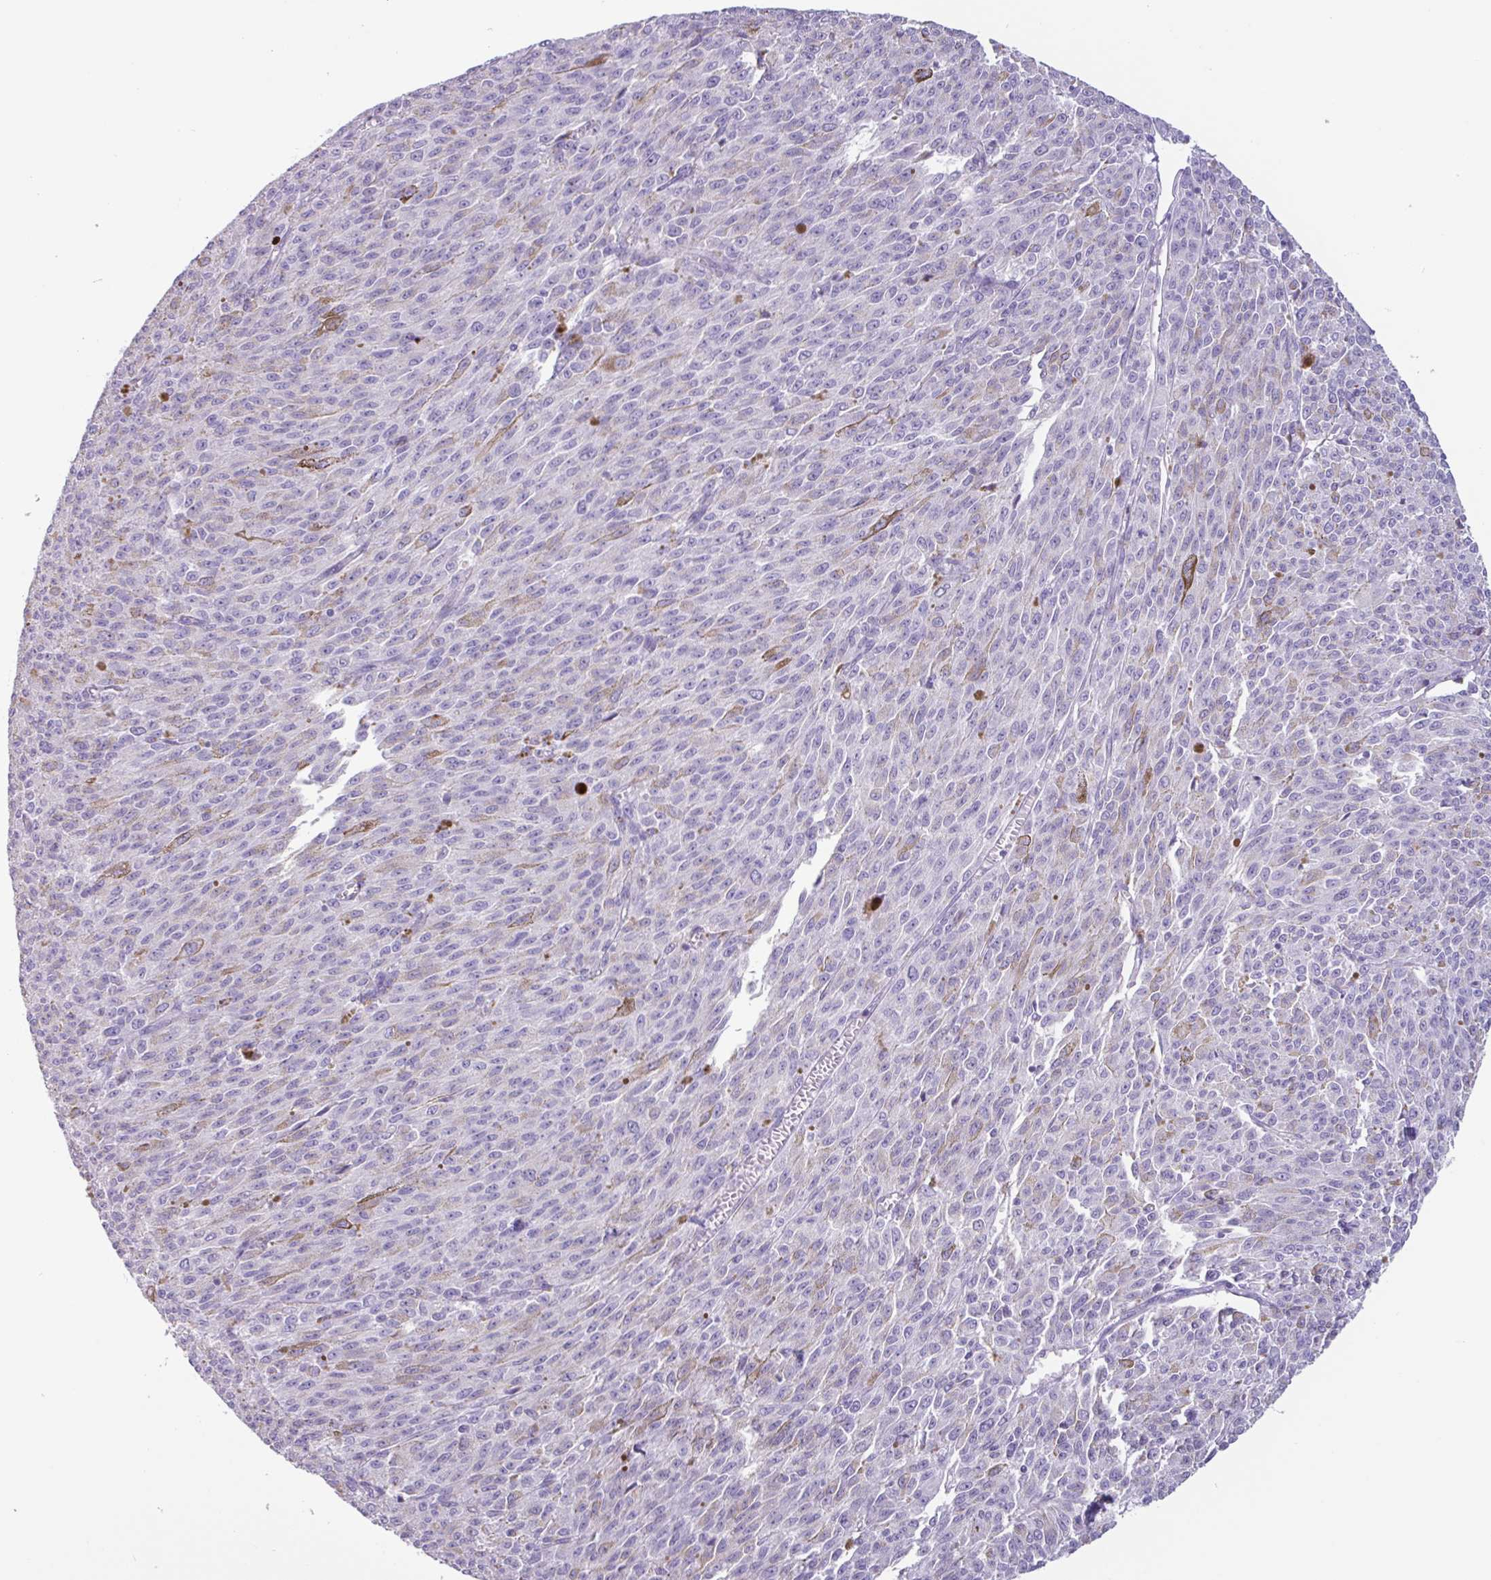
{"staining": {"intensity": "negative", "quantity": "none", "location": "none"}, "tissue": "melanoma", "cell_type": "Tumor cells", "image_type": "cancer", "snomed": [{"axis": "morphology", "description": "Malignant melanoma, NOS"}, {"axis": "topography", "description": "Skin"}], "caption": "Immunohistochemistry micrograph of human melanoma stained for a protein (brown), which reveals no expression in tumor cells.", "gene": "ADGRE1", "patient": {"sex": "female", "age": 52}}